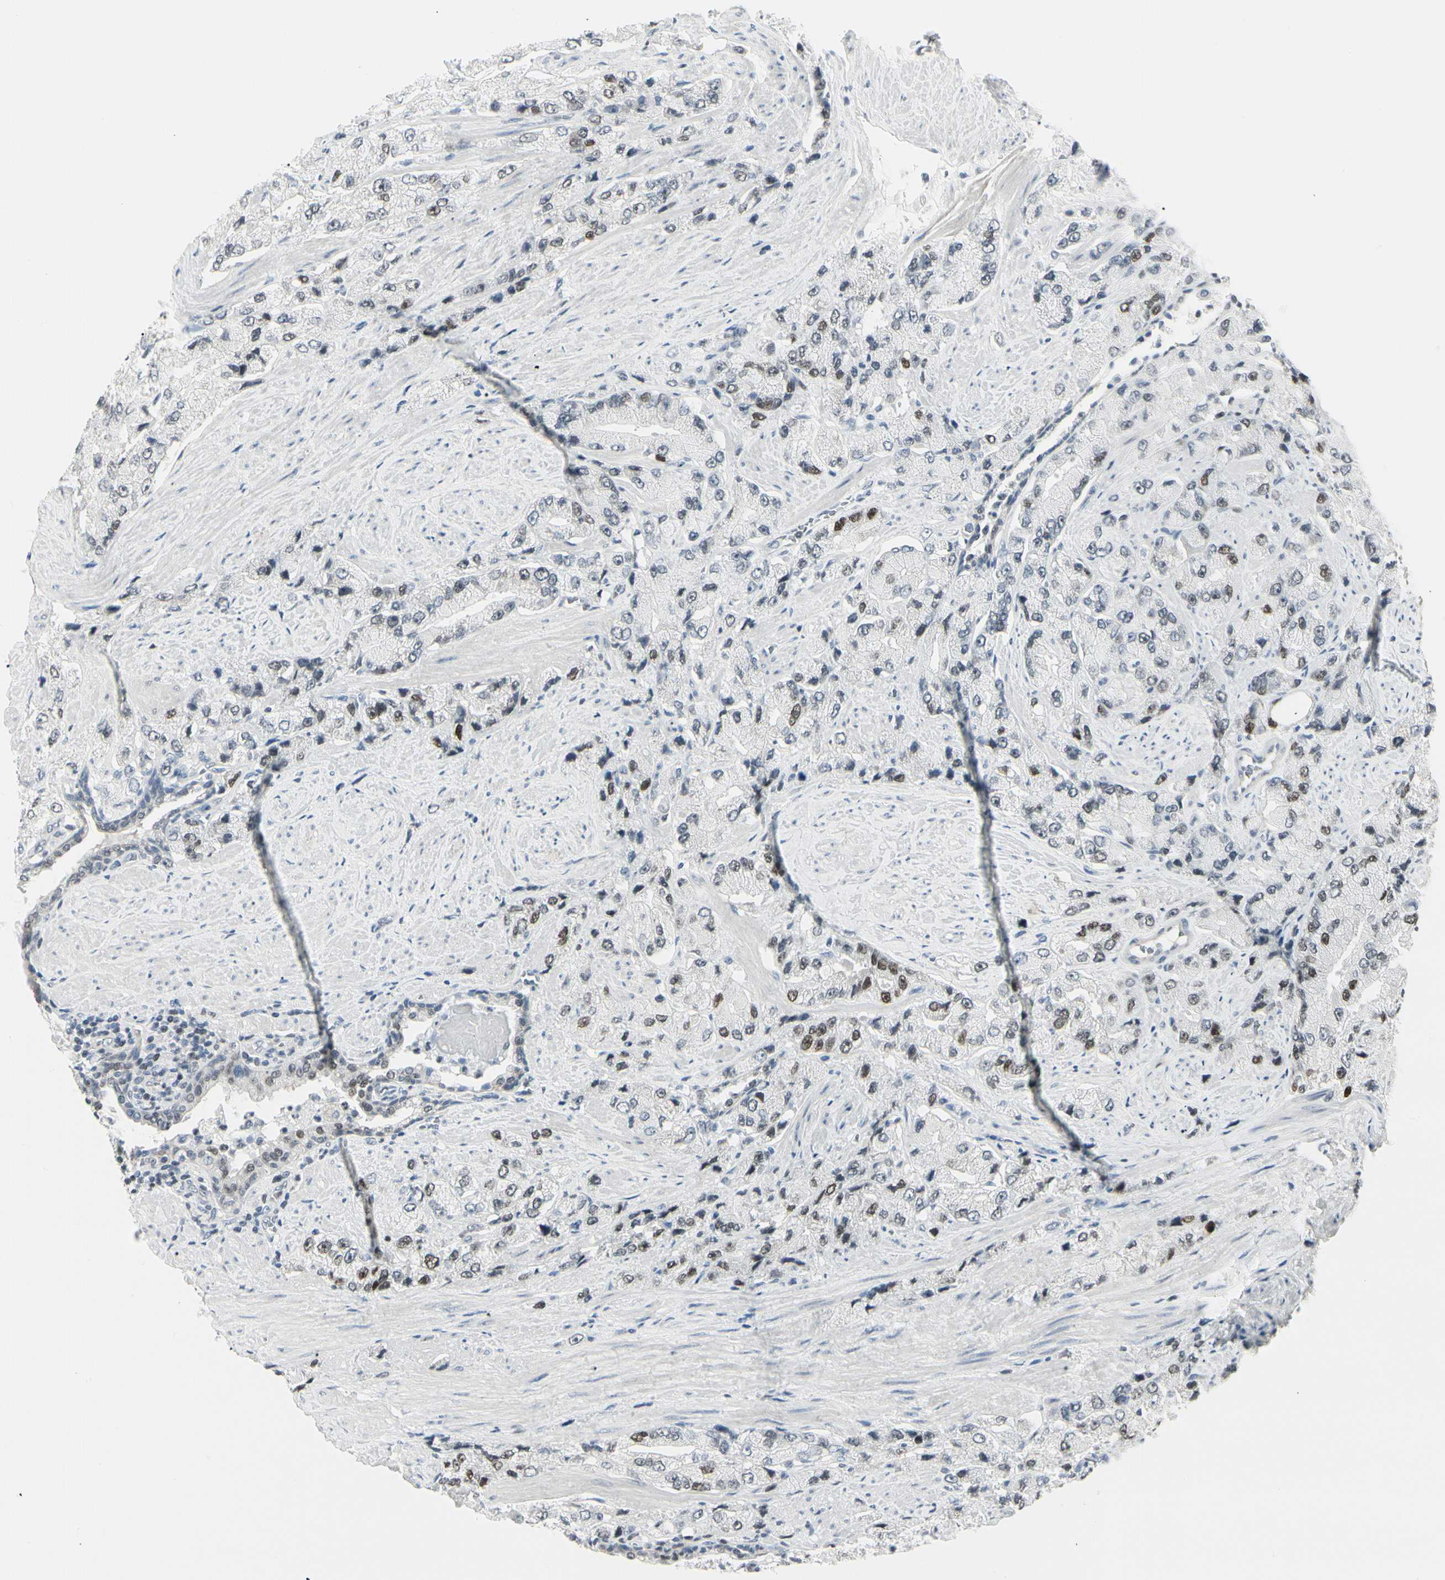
{"staining": {"intensity": "moderate", "quantity": "<25%", "location": "nuclear"}, "tissue": "prostate cancer", "cell_type": "Tumor cells", "image_type": "cancer", "snomed": [{"axis": "morphology", "description": "Adenocarcinoma, High grade"}, {"axis": "topography", "description": "Prostate"}], "caption": "Prostate adenocarcinoma (high-grade) stained with a brown dye demonstrates moderate nuclear positive staining in approximately <25% of tumor cells.", "gene": "ZBTB7B", "patient": {"sex": "male", "age": 58}}